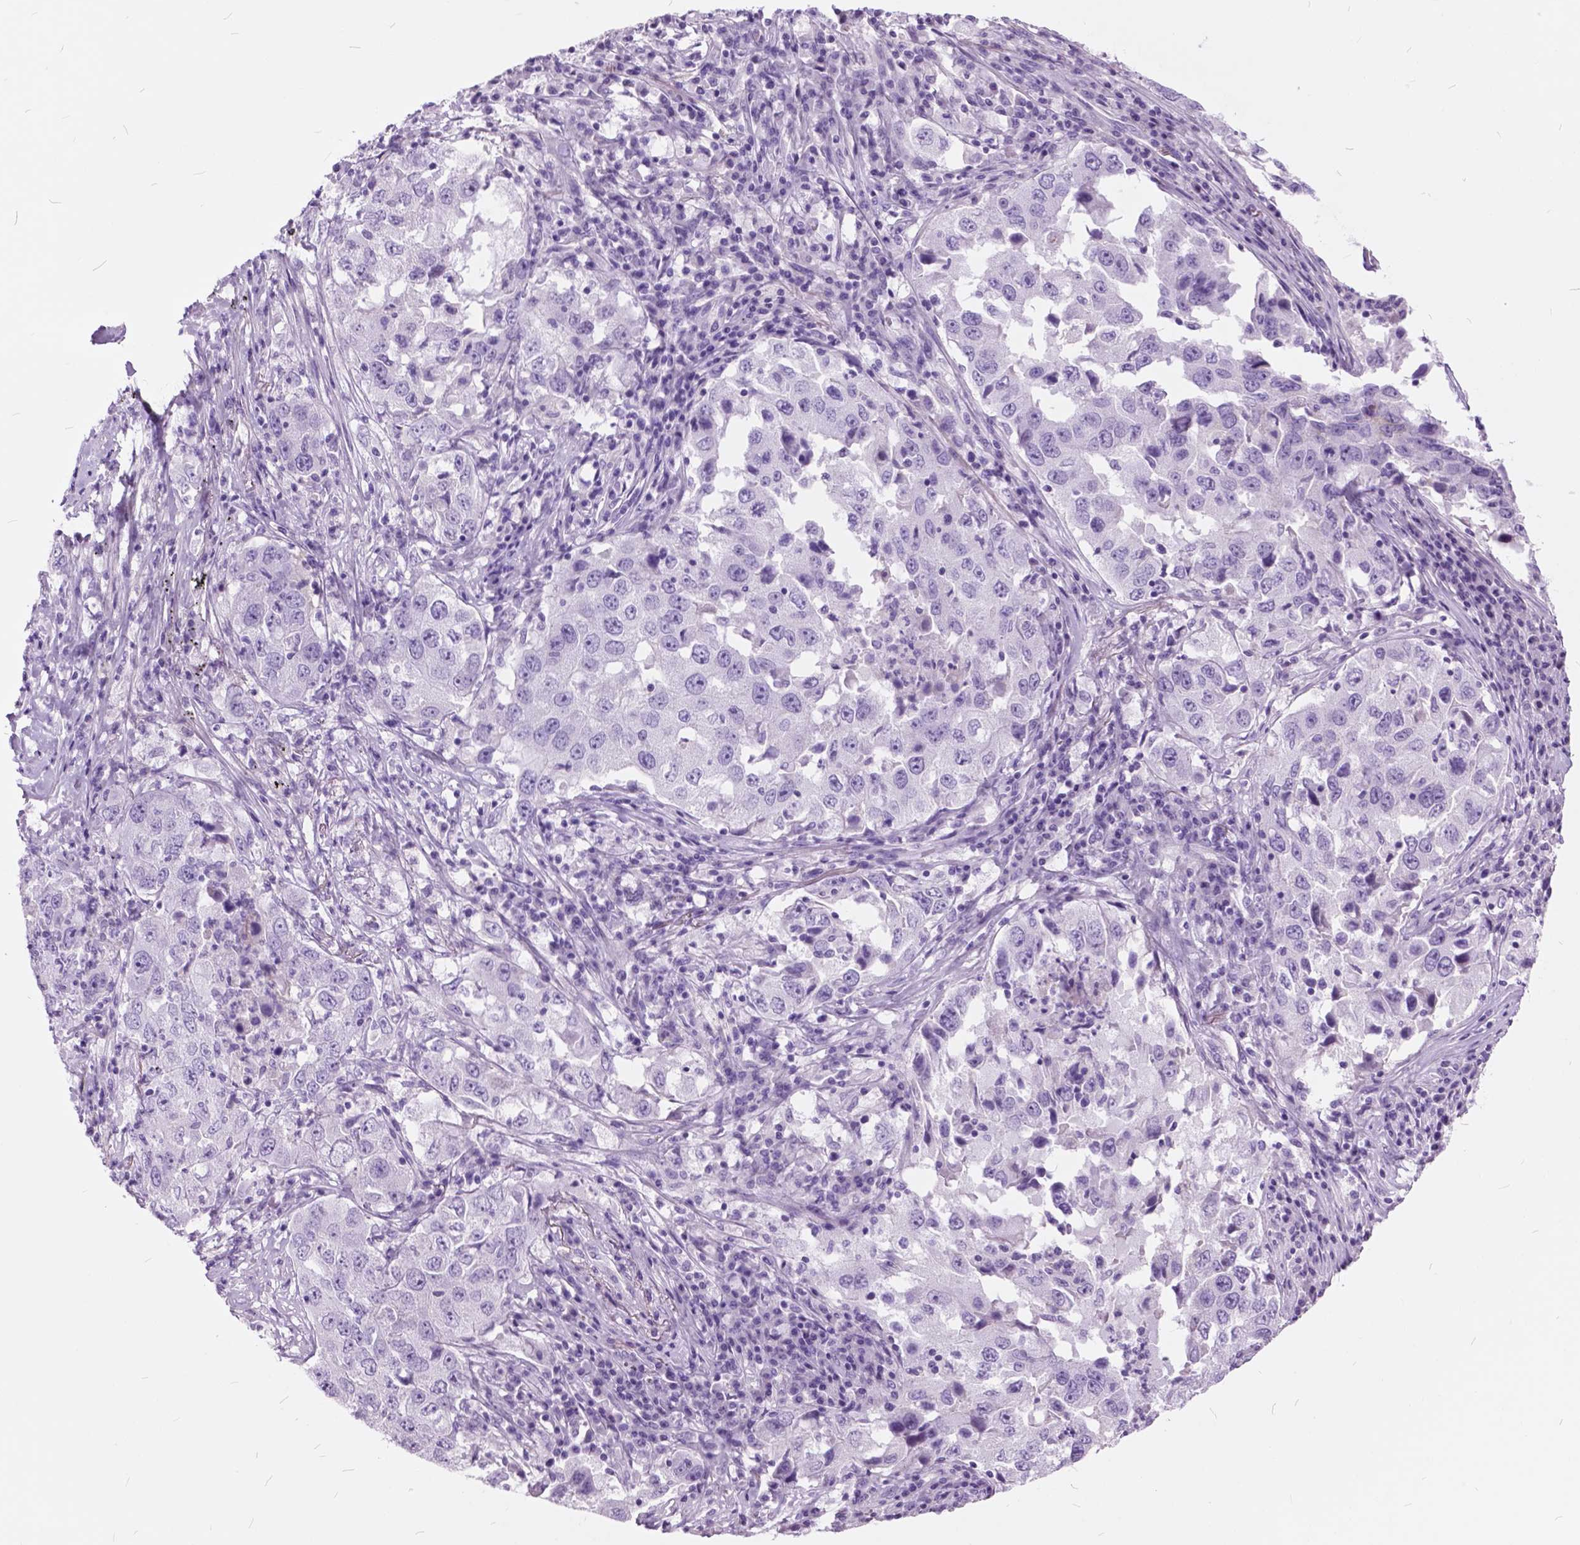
{"staining": {"intensity": "negative", "quantity": "none", "location": "none"}, "tissue": "lung cancer", "cell_type": "Tumor cells", "image_type": "cancer", "snomed": [{"axis": "morphology", "description": "Adenocarcinoma, NOS"}, {"axis": "topography", "description": "Lung"}], "caption": "DAB (3,3'-diaminobenzidine) immunohistochemical staining of human lung adenocarcinoma shows no significant expression in tumor cells.", "gene": "GDF9", "patient": {"sex": "male", "age": 73}}